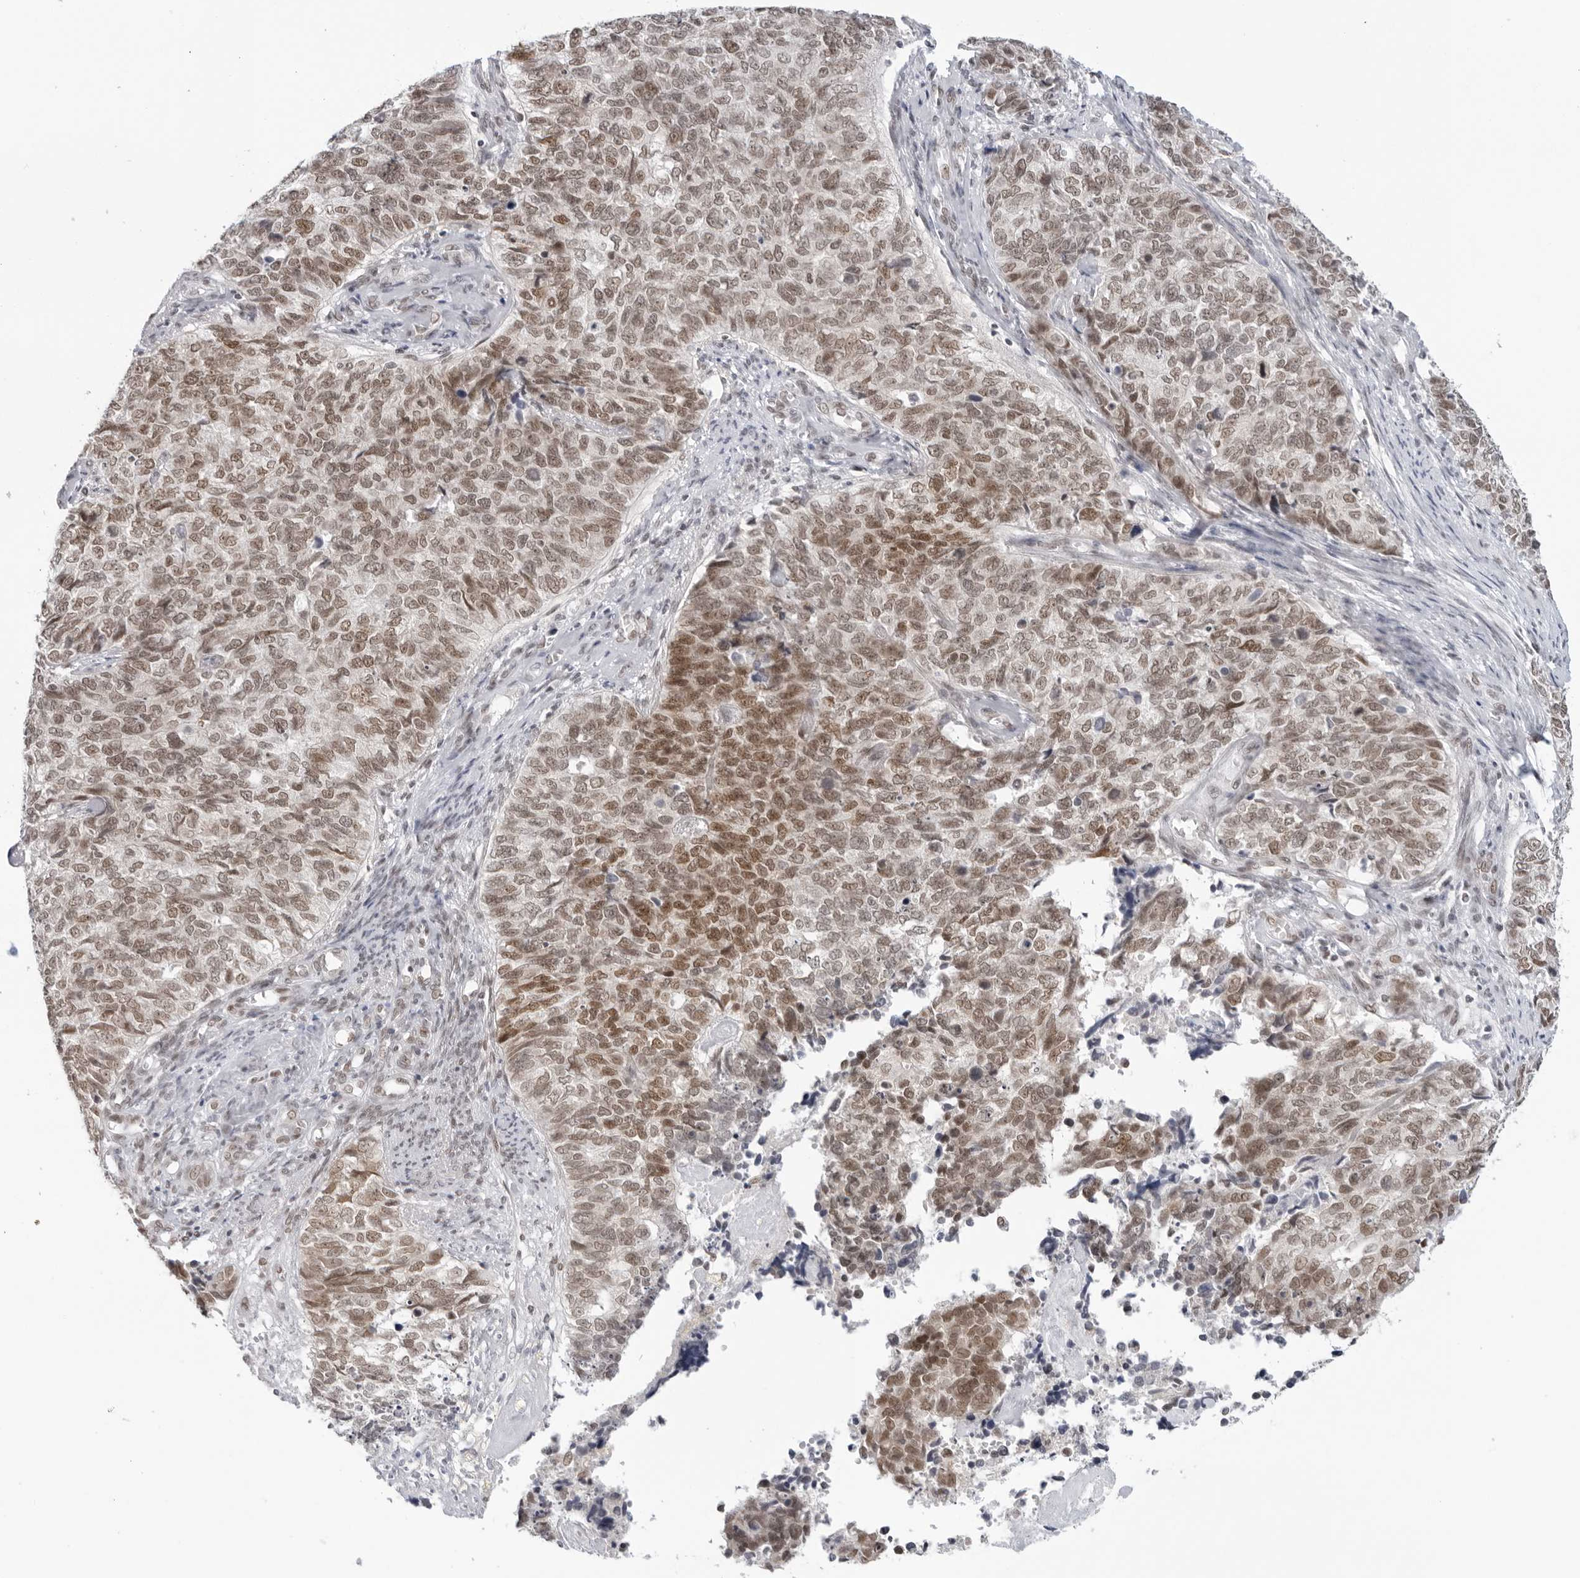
{"staining": {"intensity": "moderate", "quantity": ">75%", "location": "nuclear"}, "tissue": "cervical cancer", "cell_type": "Tumor cells", "image_type": "cancer", "snomed": [{"axis": "morphology", "description": "Squamous cell carcinoma, NOS"}, {"axis": "topography", "description": "Cervix"}], "caption": "Moderate nuclear positivity is present in about >75% of tumor cells in cervical cancer (squamous cell carcinoma). (brown staining indicates protein expression, while blue staining denotes nuclei).", "gene": "FOXK2", "patient": {"sex": "female", "age": 63}}